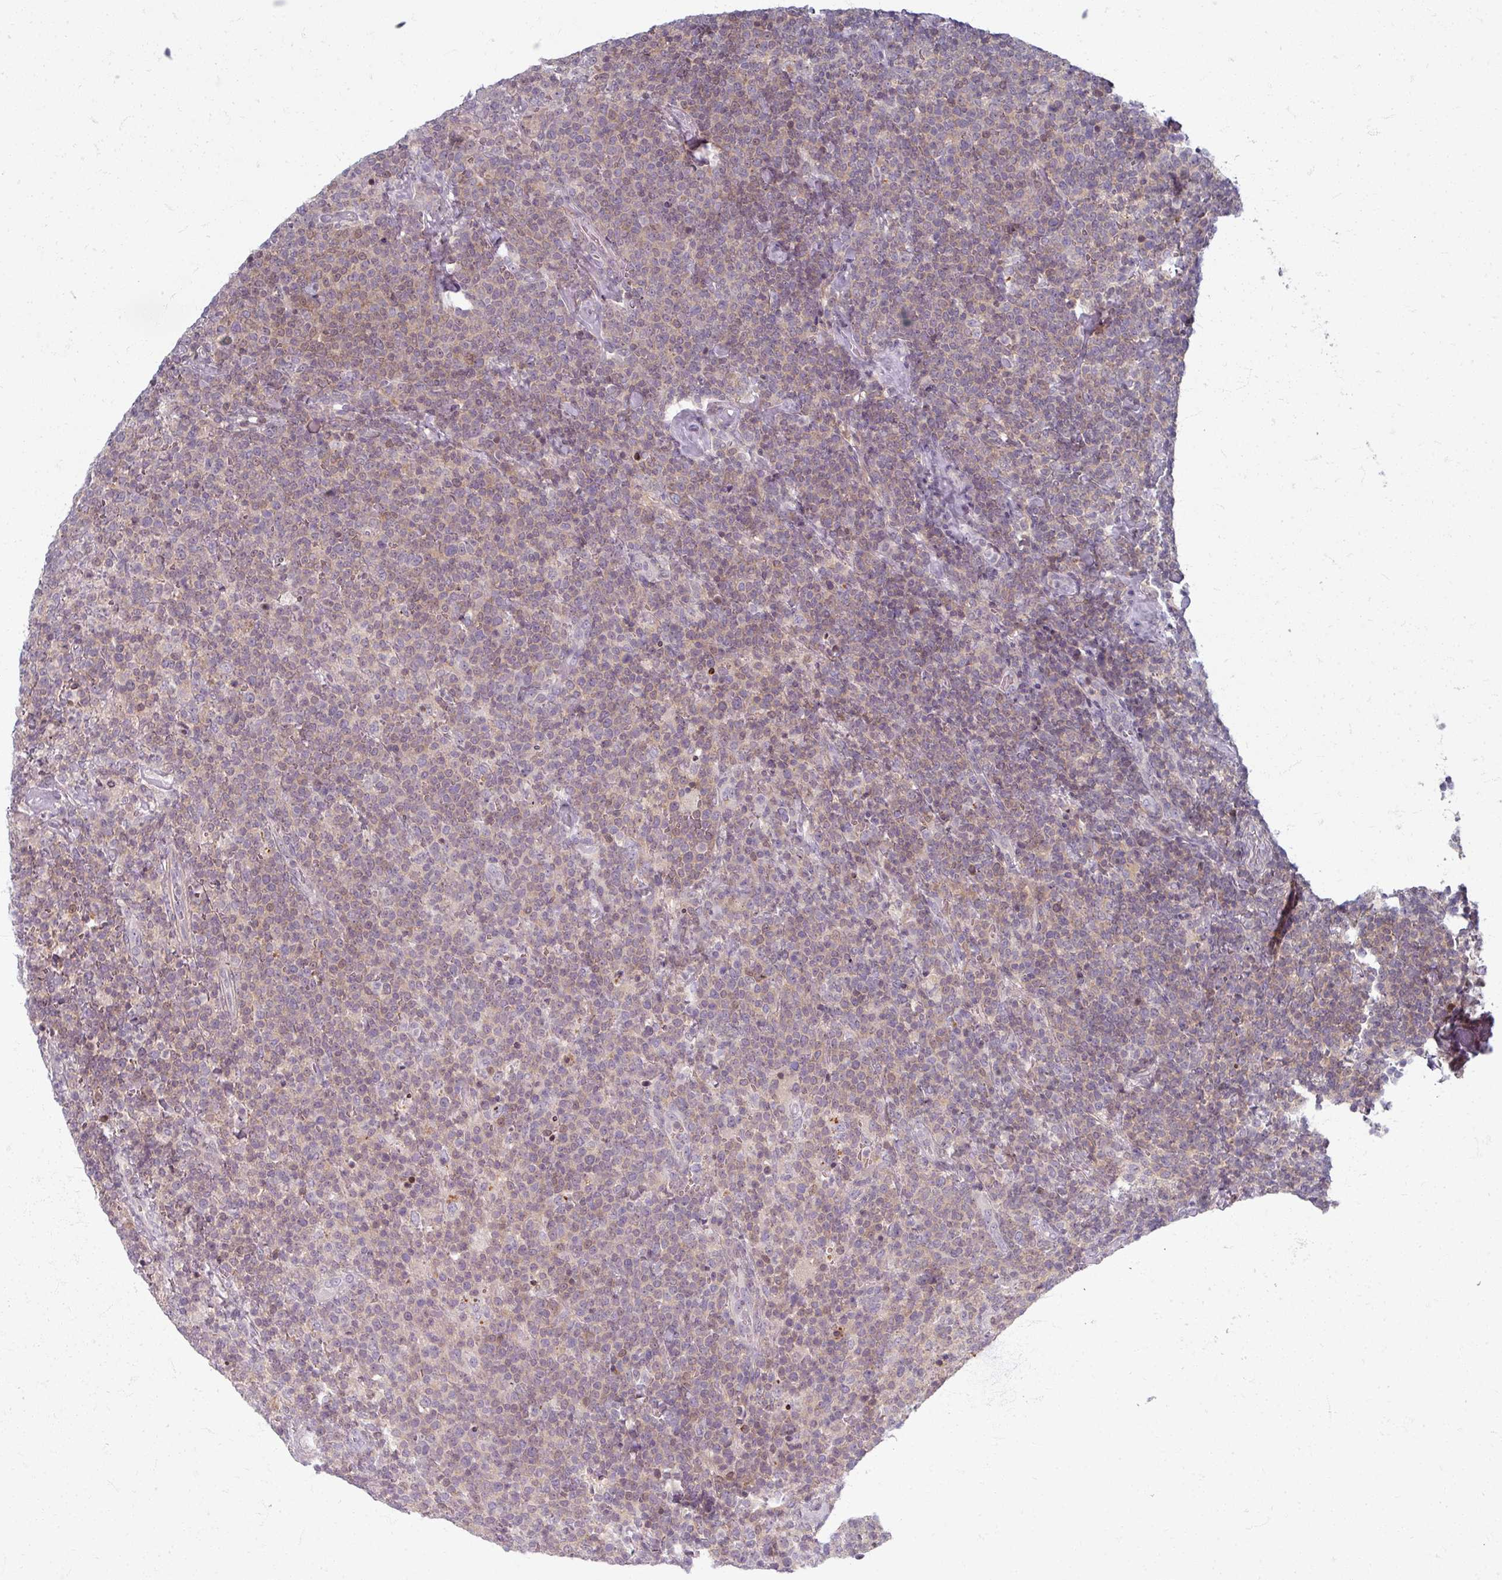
{"staining": {"intensity": "weak", "quantity": "25%-75%", "location": "cytoplasmic/membranous"}, "tissue": "lymphoma", "cell_type": "Tumor cells", "image_type": "cancer", "snomed": [{"axis": "morphology", "description": "Malignant lymphoma, non-Hodgkin's type, High grade"}, {"axis": "topography", "description": "Lymph node"}], "caption": "Brown immunohistochemical staining in human lymphoma shows weak cytoplasmic/membranous positivity in approximately 25%-75% of tumor cells.", "gene": "TTLL7", "patient": {"sex": "male", "age": 61}}